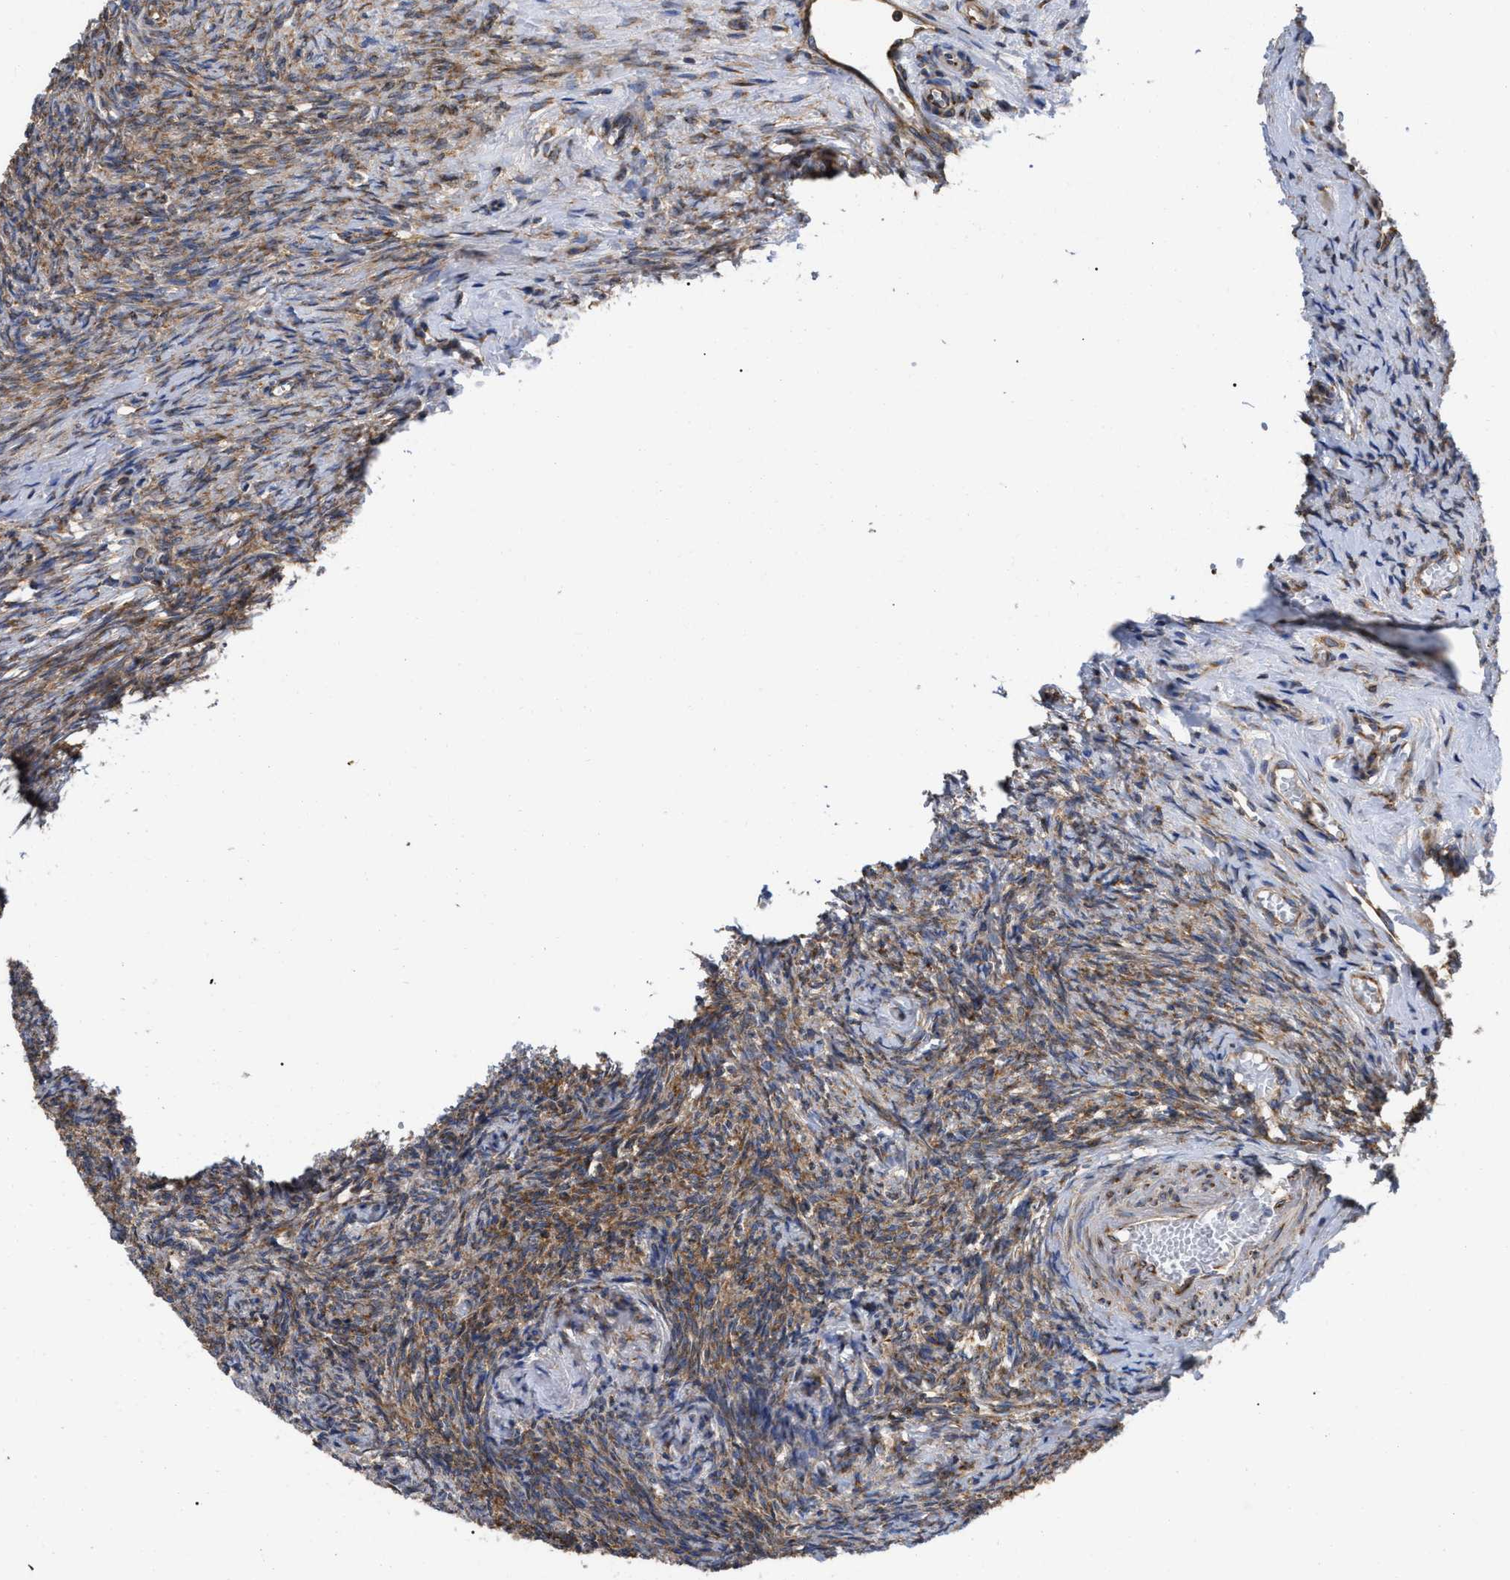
{"staining": {"intensity": "strong", "quantity": ">75%", "location": "cytoplasmic/membranous"}, "tissue": "ovary", "cell_type": "Follicle cells", "image_type": "normal", "snomed": [{"axis": "morphology", "description": "Normal tissue, NOS"}, {"axis": "topography", "description": "Ovary"}], "caption": "Ovary stained for a protein (brown) demonstrates strong cytoplasmic/membranous positive positivity in approximately >75% of follicle cells.", "gene": "FAM120A", "patient": {"sex": "female", "age": 41}}